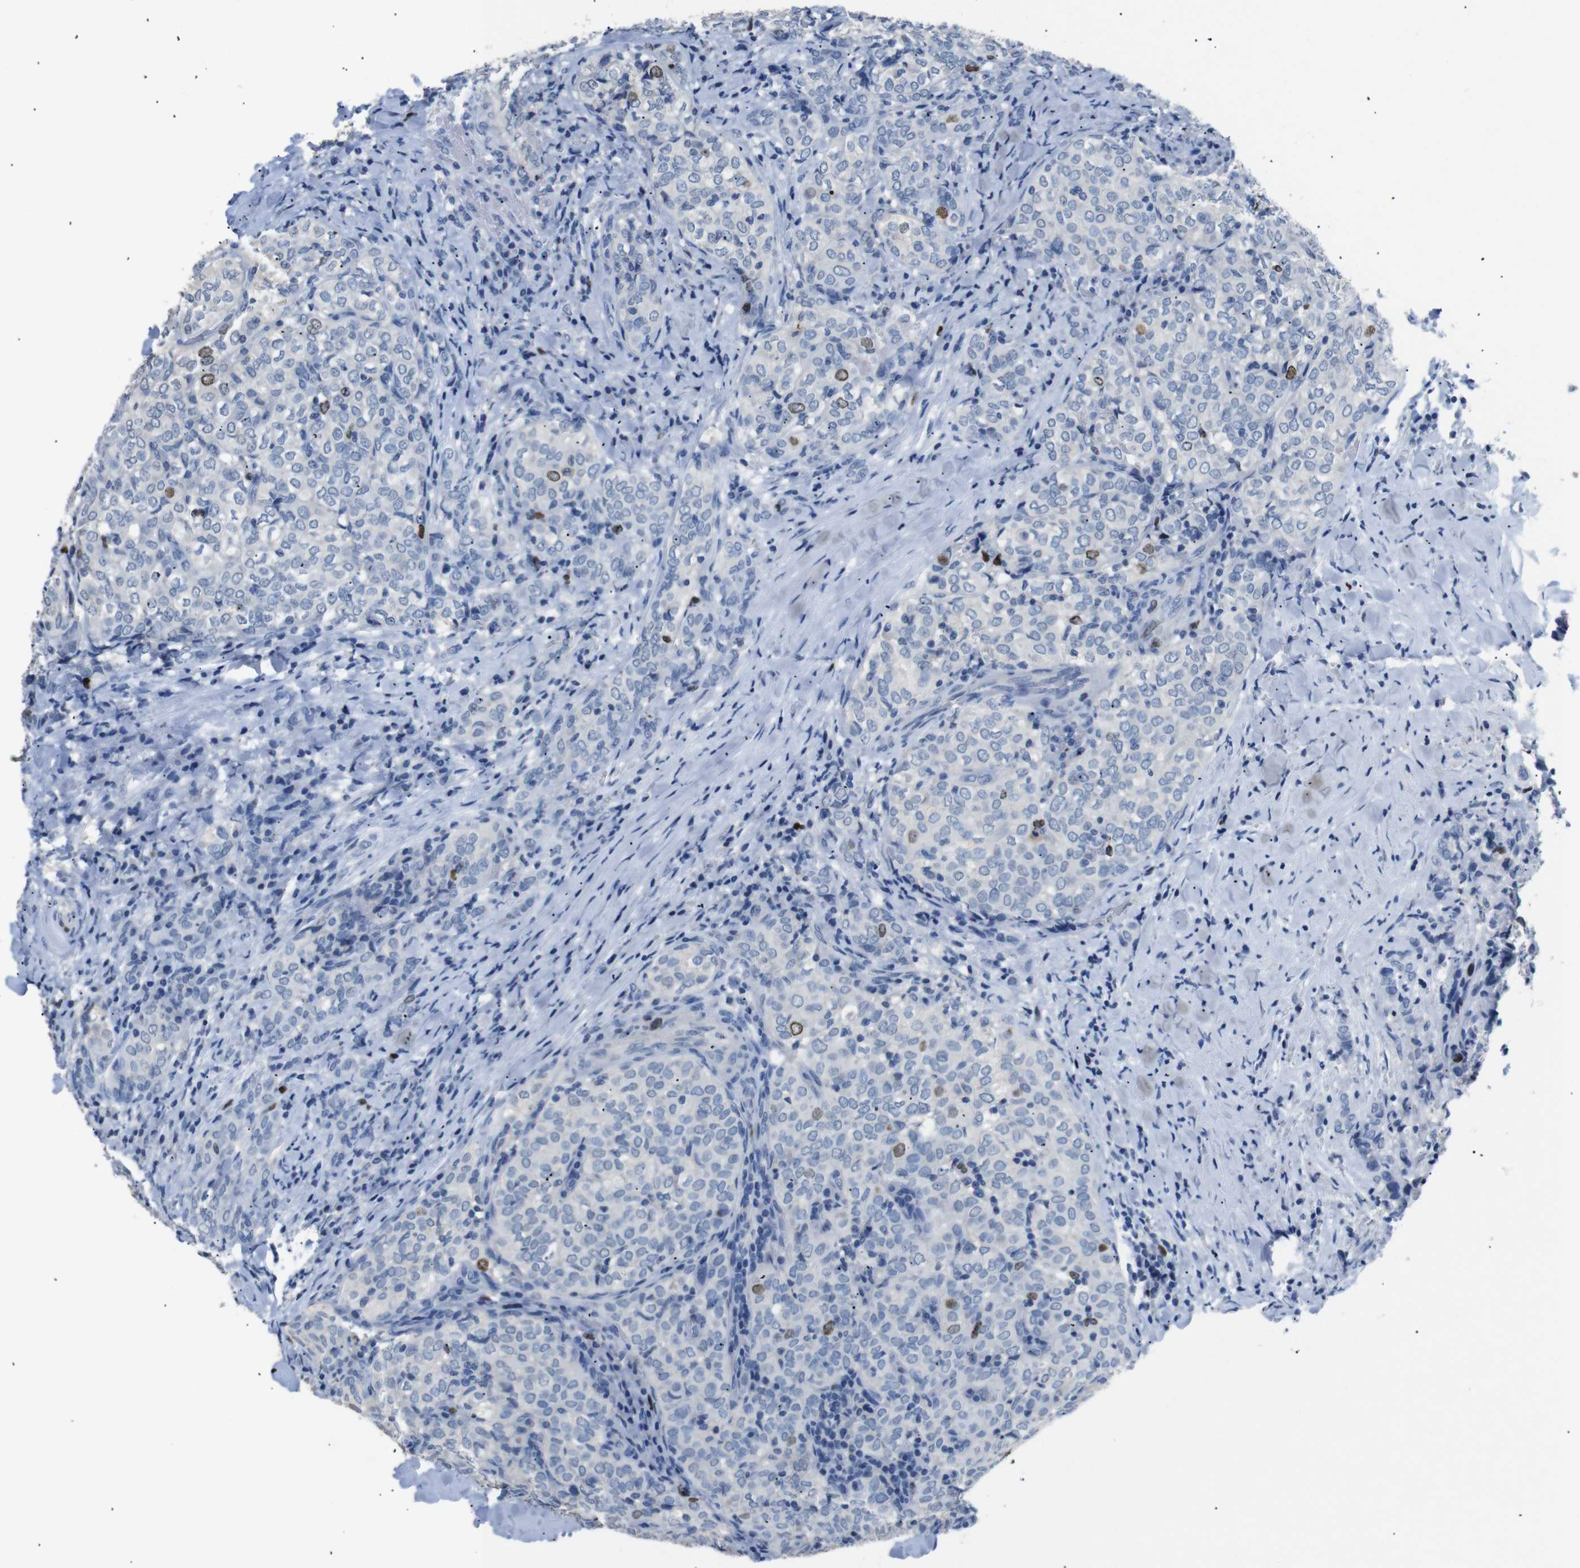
{"staining": {"intensity": "moderate", "quantity": "<25%", "location": "nuclear"}, "tissue": "thyroid cancer", "cell_type": "Tumor cells", "image_type": "cancer", "snomed": [{"axis": "morphology", "description": "Normal tissue, NOS"}, {"axis": "morphology", "description": "Papillary adenocarcinoma, NOS"}, {"axis": "topography", "description": "Thyroid gland"}], "caption": "Brown immunohistochemical staining in thyroid papillary adenocarcinoma exhibits moderate nuclear staining in approximately <25% of tumor cells.", "gene": "INCENP", "patient": {"sex": "female", "age": 30}}